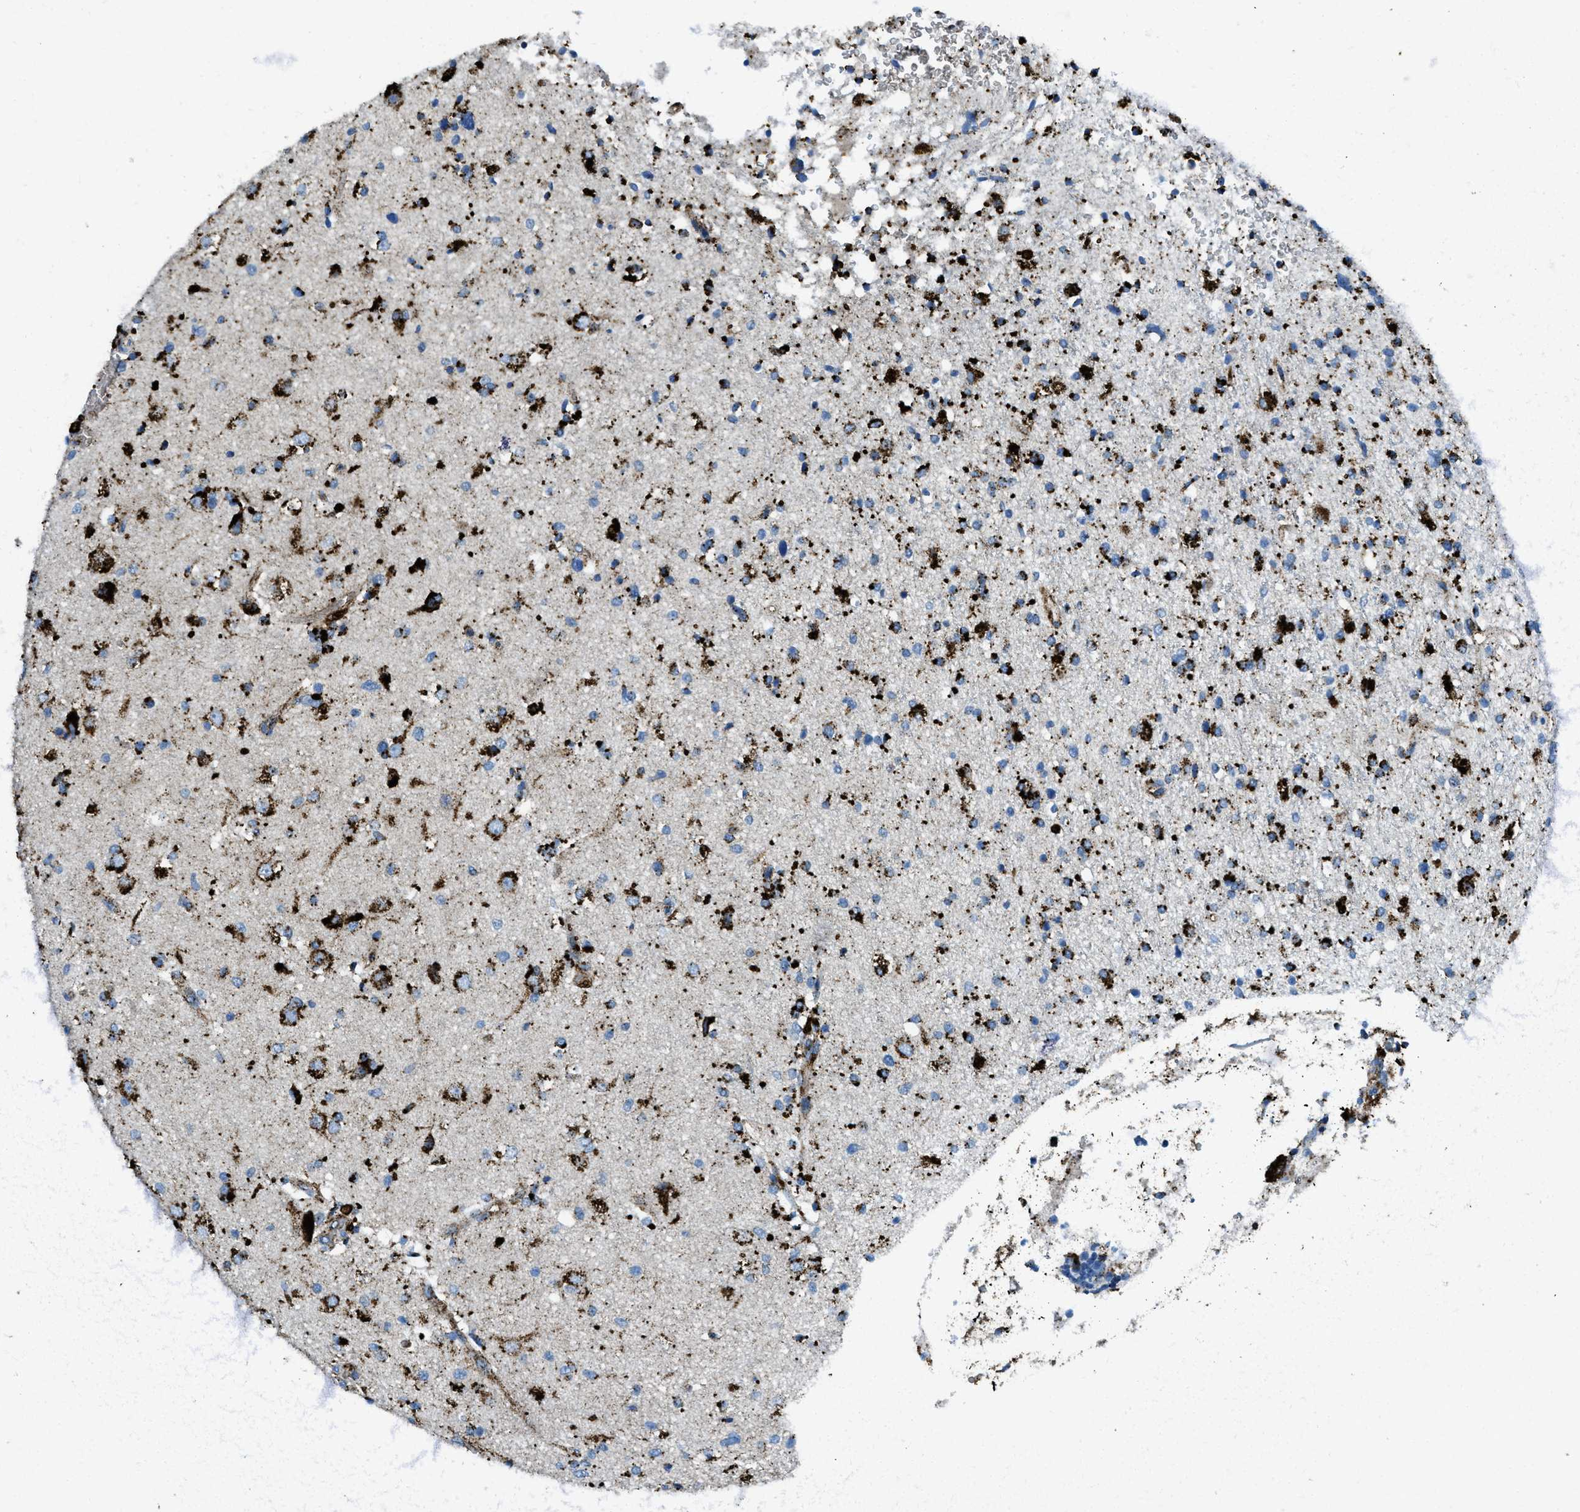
{"staining": {"intensity": "strong", "quantity": ">75%", "location": "cytoplasmic/membranous"}, "tissue": "glioma", "cell_type": "Tumor cells", "image_type": "cancer", "snomed": [{"axis": "morphology", "description": "Glioma, malignant, High grade"}, {"axis": "topography", "description": "Brain"}], "caption": "Immunohistochemical staining of human glioma shows strong cytoplasmic/membranous protein staining in approximately >75% of tumor cells.", "gene": "SCARB2", "patient": {"sex": "male", "age": 33}}